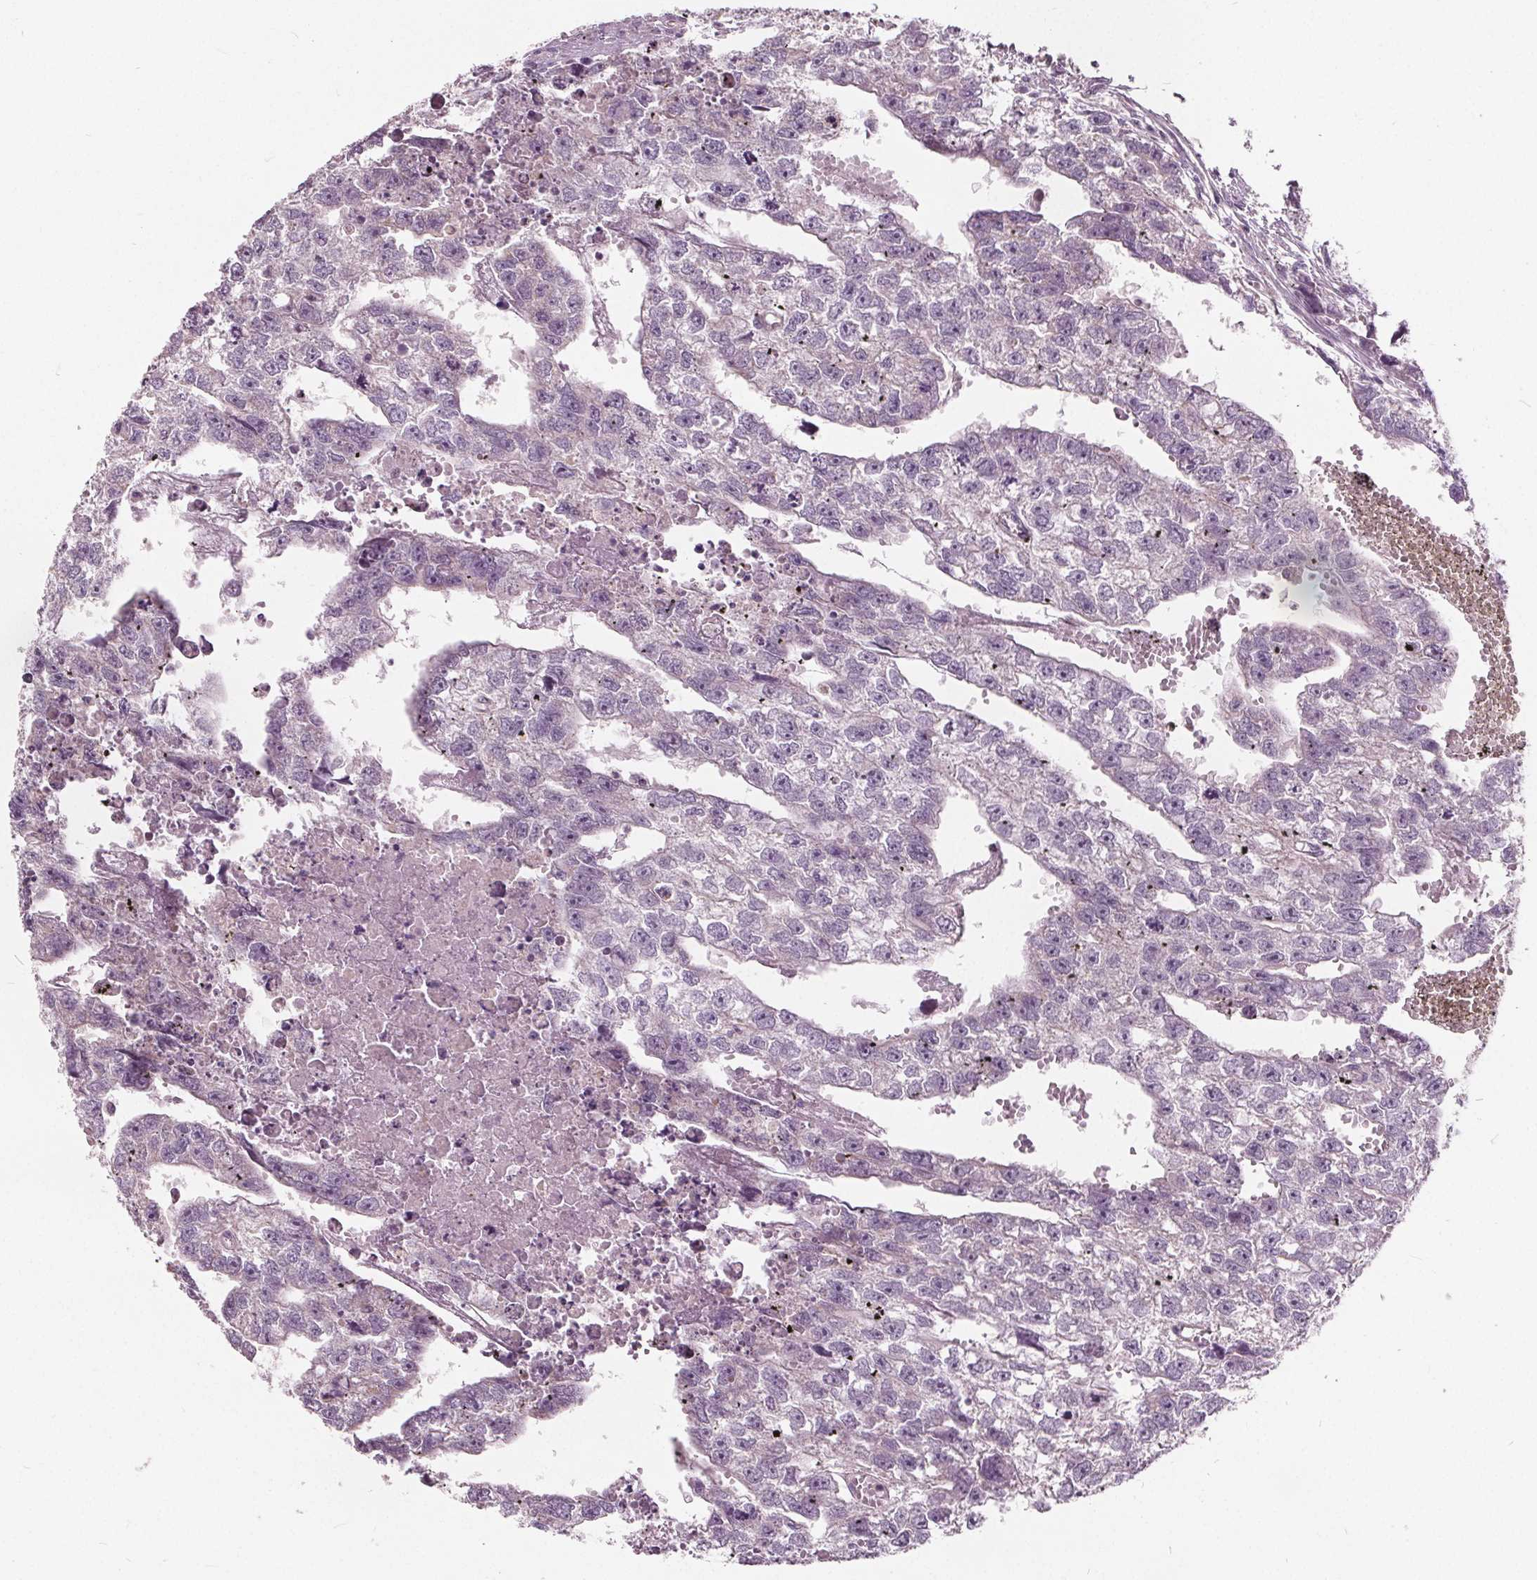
{"staining": {"intensity": "negative", "quantity": "none", "location": "none"}, "tissue": "testis cancer", "cell_type": "Tumor cells", "image_type": "cancer", "snomed": [{"axis": "morphology", "description": "Carcinoma, Embryonal, NOS"}, {"axis": "morphology", "description": "Teratoma, malignant, NOS"}, {"axis": "topography", "description": "Testis"}], "caption": "The micrograph exhibits no staining of tumor cells in testis embryonal carcinoma.", "gene": "ECI2", "patient": {"sex": "male", "age": 44}}